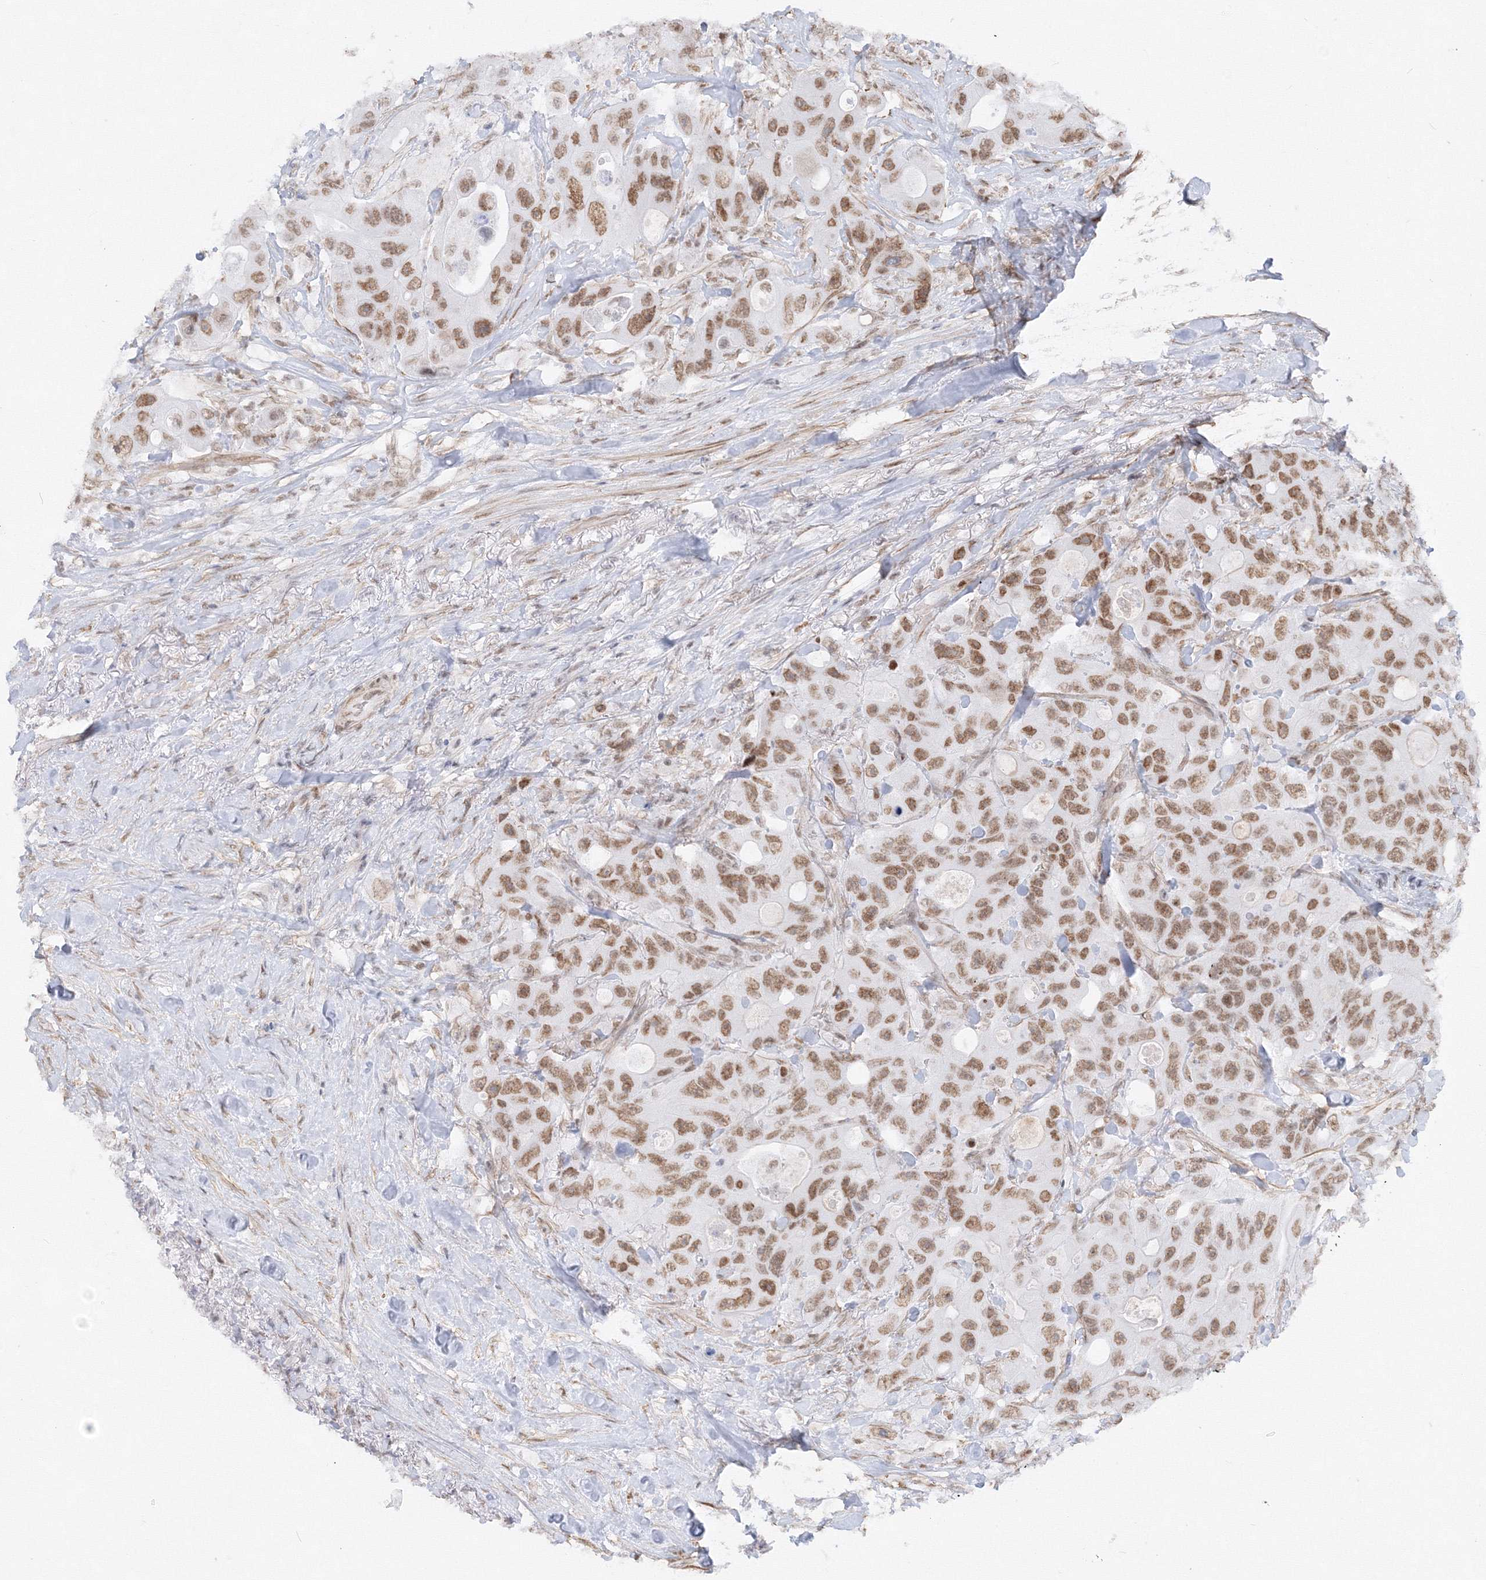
{"staining": {"intensity": "moderate", "quantity": ">75%", "location": "nuclear"}, "tissue": "colorectal cancer", "cell_type": "Tumor cells", "image_type": "cancer", "snomed": [{"axis": "morphology", "description": "Adenocarcinoma, NOS"}, {"axis": "topography", "description": "Colon"}], "caption": "Protein staining exhibits moderate nuclear expression in about >75% of tumor cells in colorectal cancer.", "gene": "ZNF638", "patient": {"sex": "female", "age": 46}}